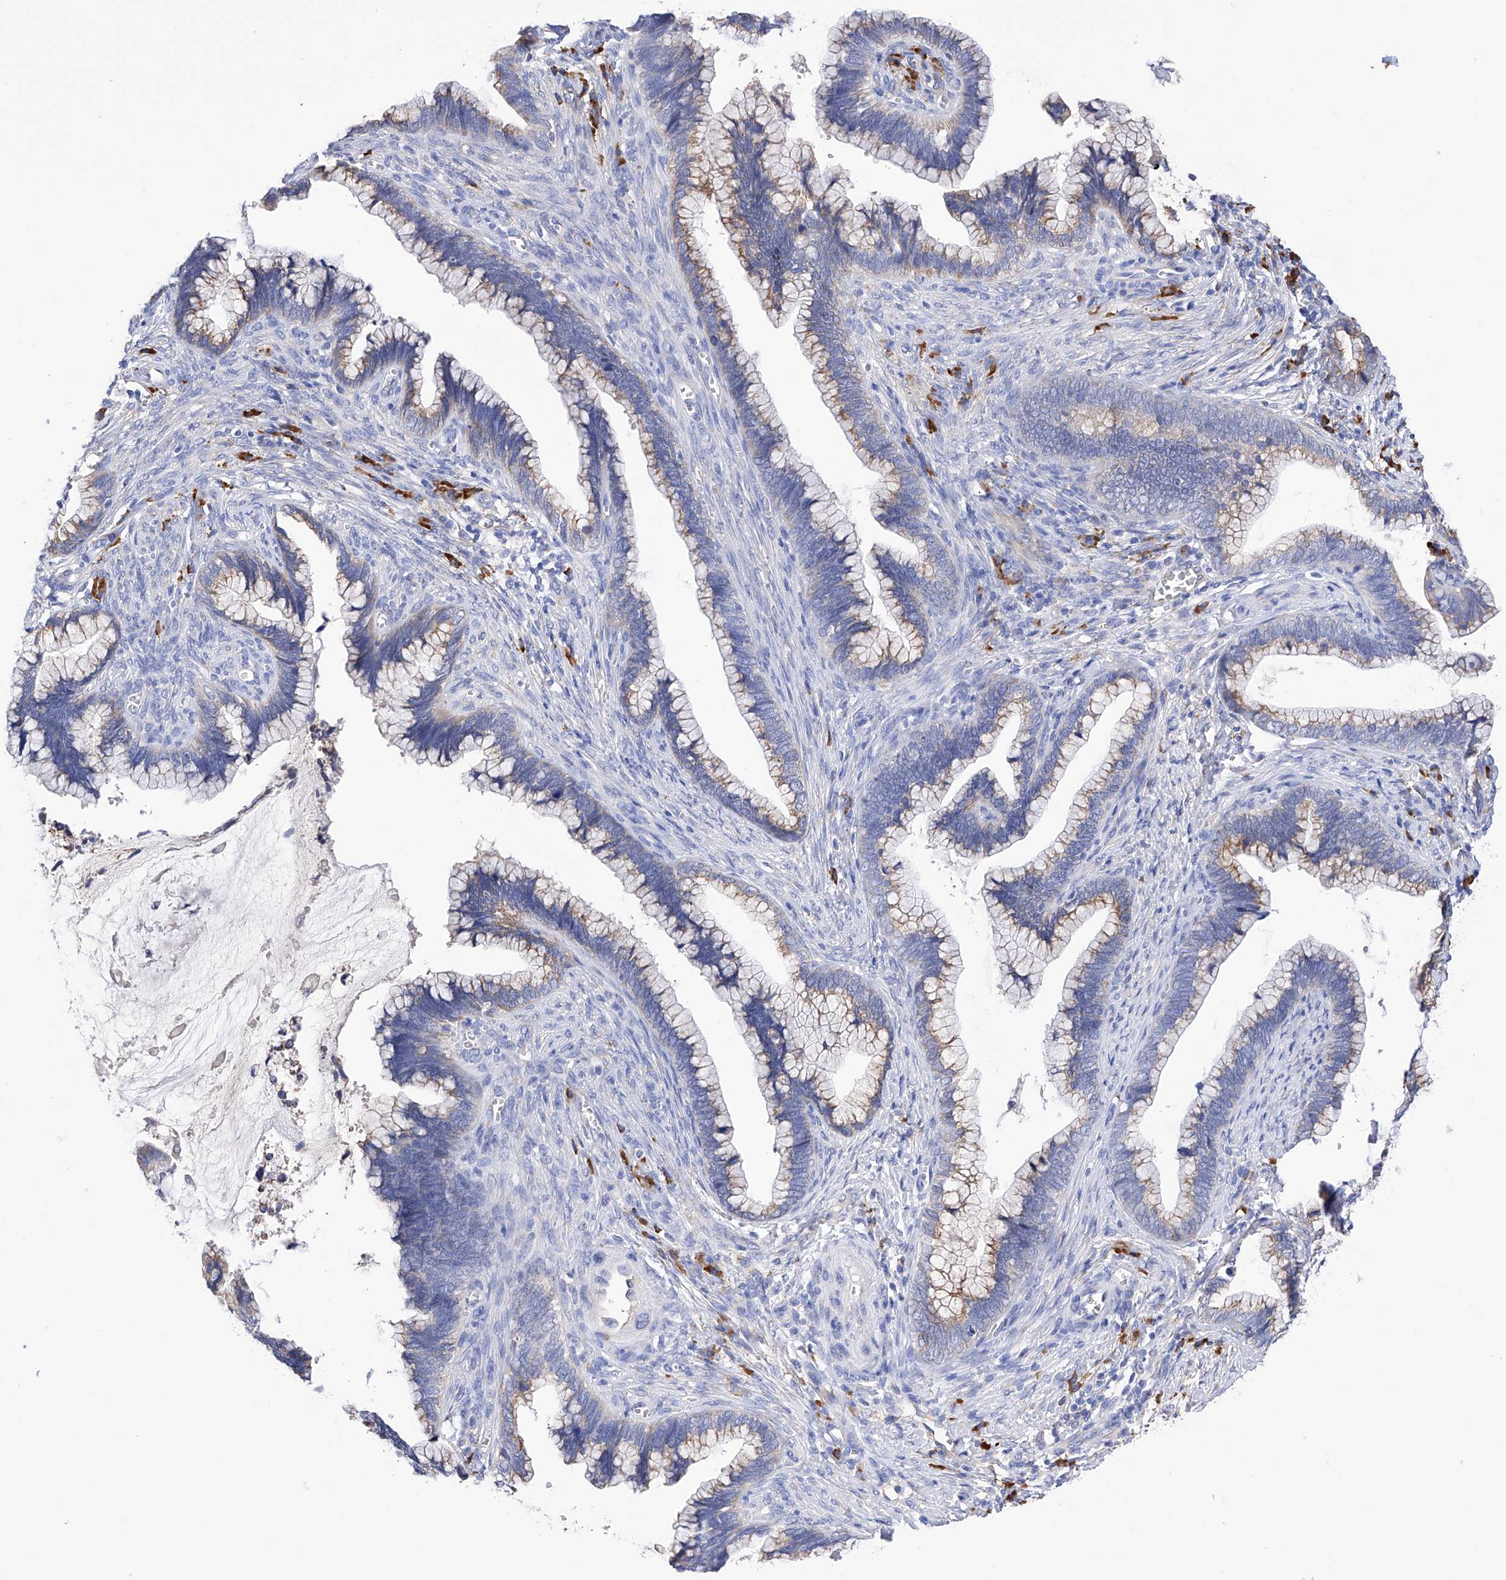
{"staining": {"intensity": "moderate", "quantity": "25%-75%", "location": "cytoplasmic/membranous"}, "tissue": "cervical cancer", "cell_type": "Tumor cells", "image_type": "cancer", "snomed": [{"axis": "morphology", "description": "Adenocarcinoma, NOS"}, {"axis": "topography", "description": "Cervix"}], "caption": "The image shows immunohistochemical staining of adenocarcinoma (cervical). There is moderate cytoplasmic/membranous expression is identified in approximately 25%-75% of tumor cells. The protein is shown in brown color, while the nuclei are stained blue.", "gene": "PDIA5", "patient": {"sex": "female", "age": 44}}